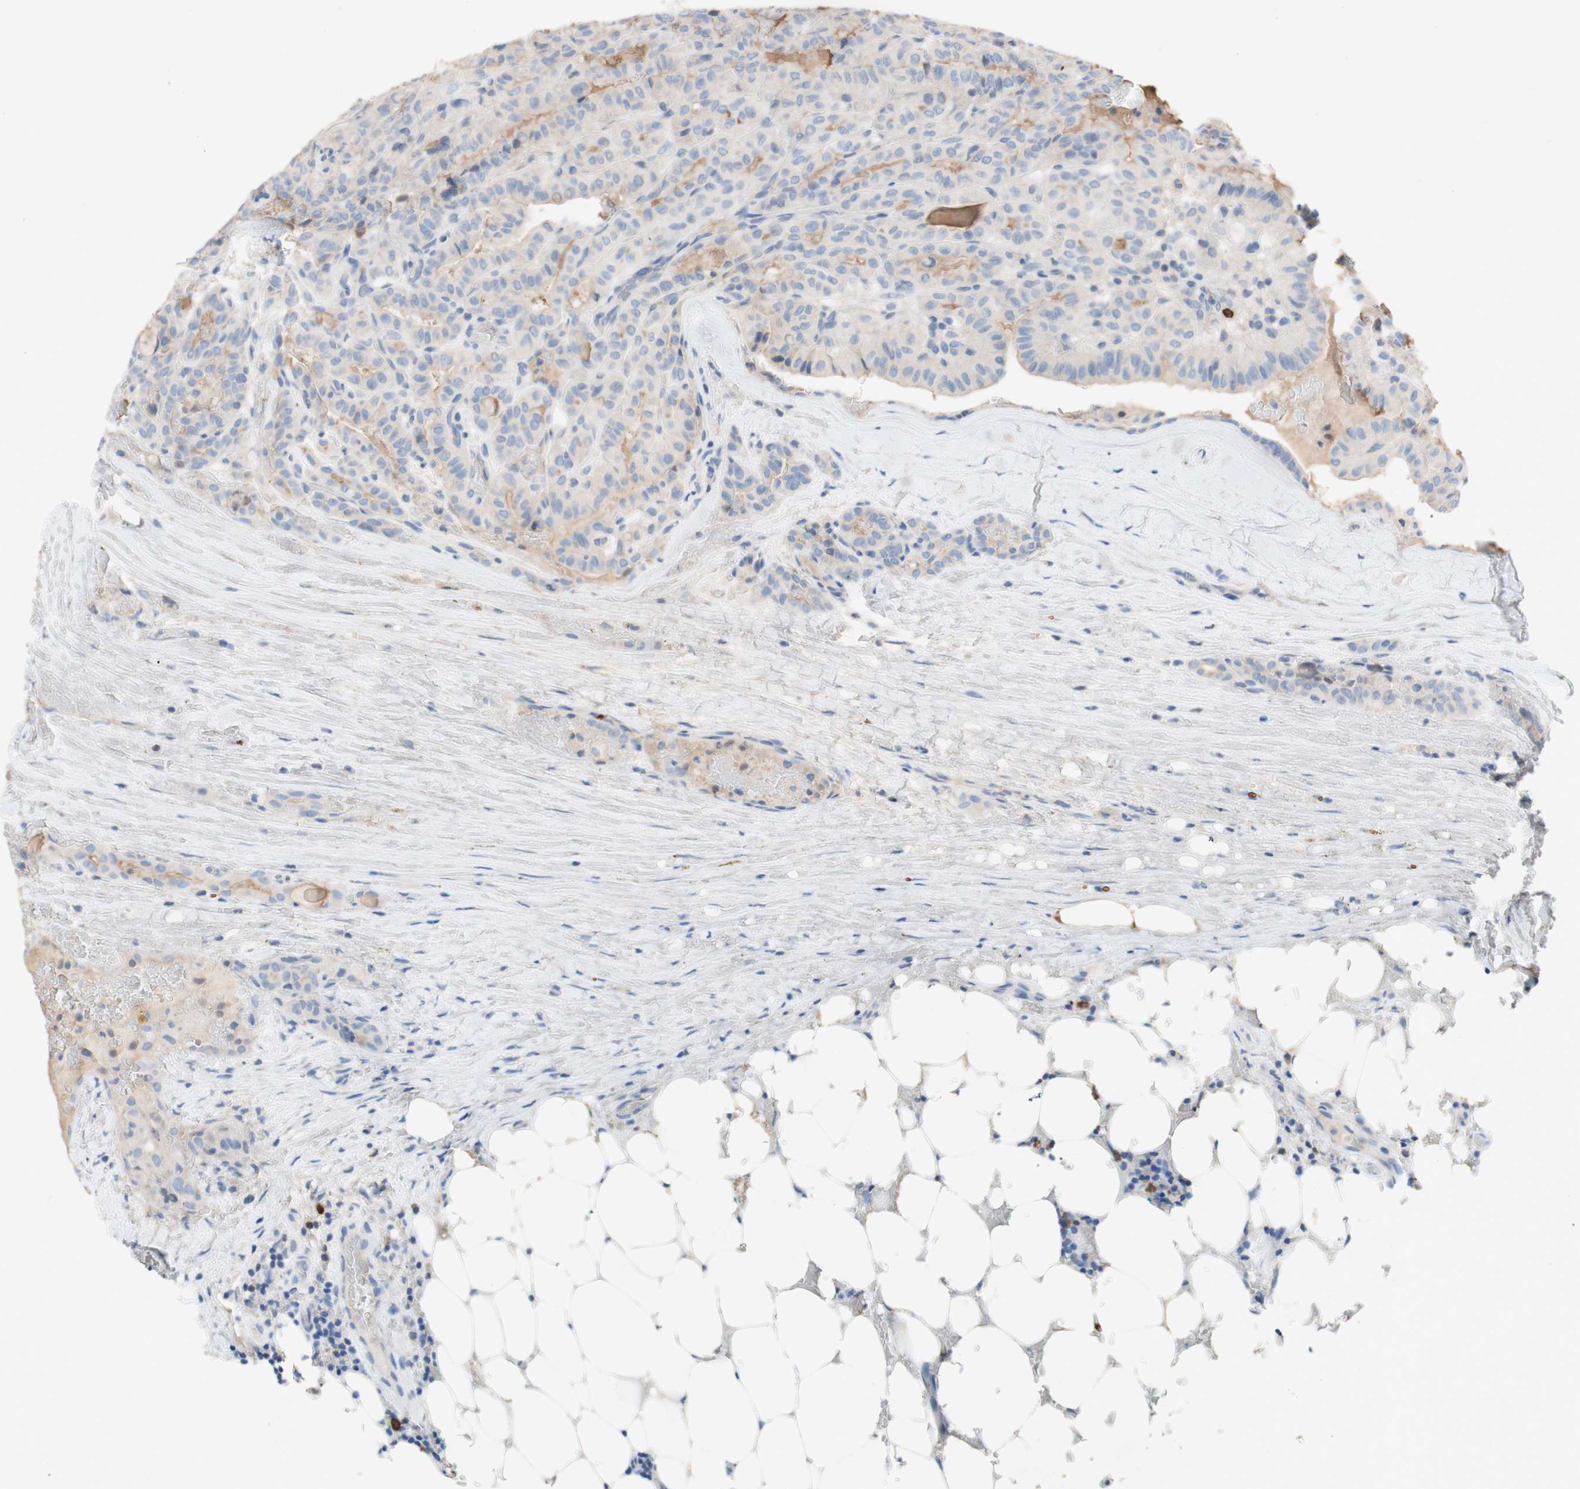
{"staining": {"intensity": "weak", "quantity": ">75%", "location": "cytoplasmic/membranous"}, "tissue": "head and neck cancer", "cell_type": "Tumor cells", "image_type": "cancer", "snomed": [{"axis": "morphology", "description": "Squamous cell carcinoma, NOS"}, {"axis": "topography", "description": "Oral tissue"}, {"axis": "topography", "description": "Head-Neck"}], "caption": "Tumor cells demonstrate low levels of weak cytoplasmic/membranous staining in approximately >75% of cells in human head and neck cancer (squamous cell carcinoma).", "gene": "PACSIN1", "patient": {"sex": "female", "age": 50}}